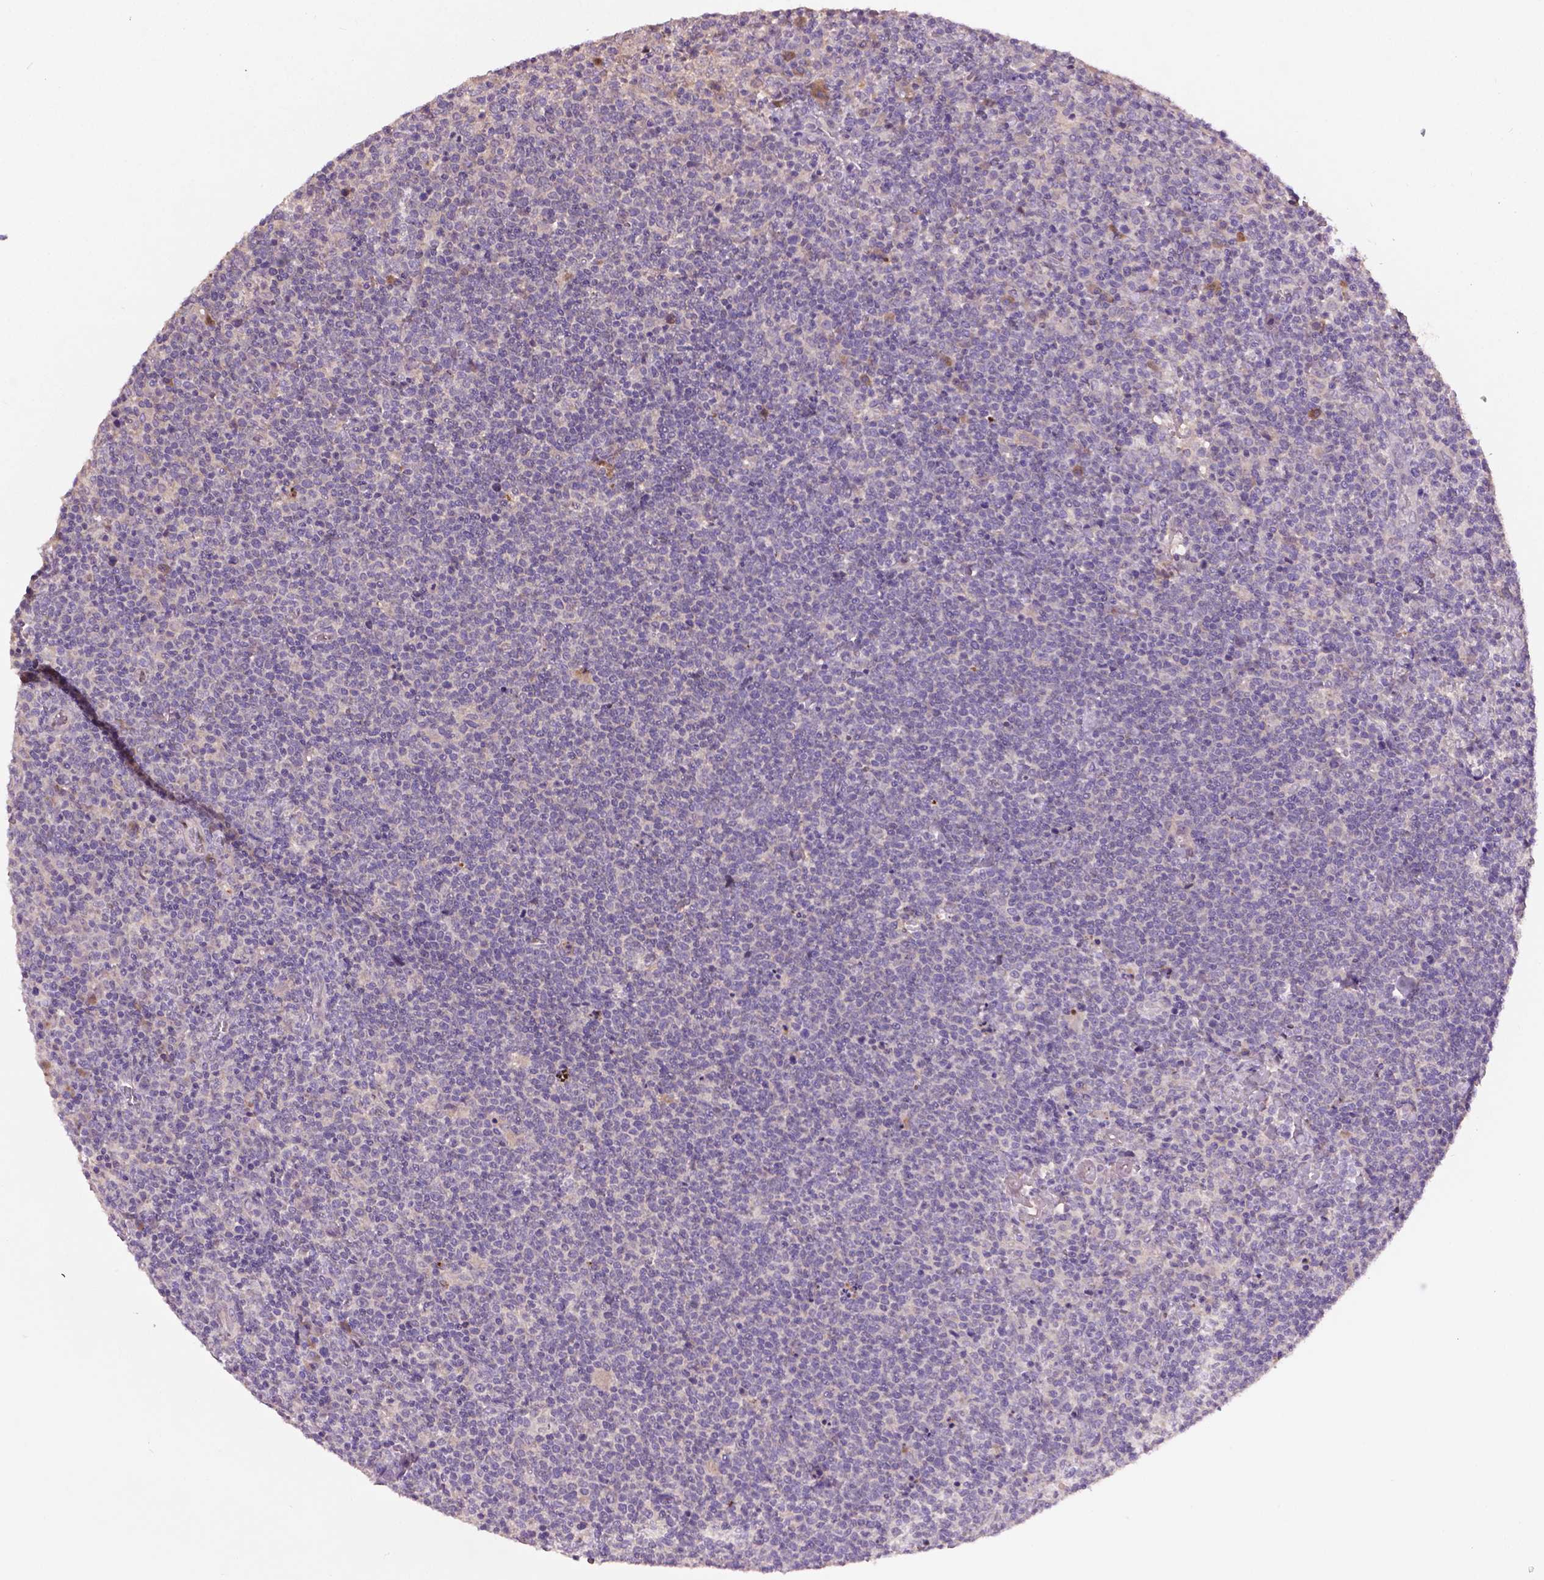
{"staining": {"intensity": "negative", "quantity": "none", "location": "none"}, "tissue": "lymphoma", "cell_type": "Tumor cells", "image_type": "cancer", "snomed": [{"axis": "morphology", "description": "Malignant lymphoma, non-Hodgkin's type, High grade"}, {"axis": "topography", "description": "Lymph node"}], "caption": "There is no significant expression in tumor cells of lymphoma.", "gene": "SOX17", "patient": {"sex": "male", "age": 61}}